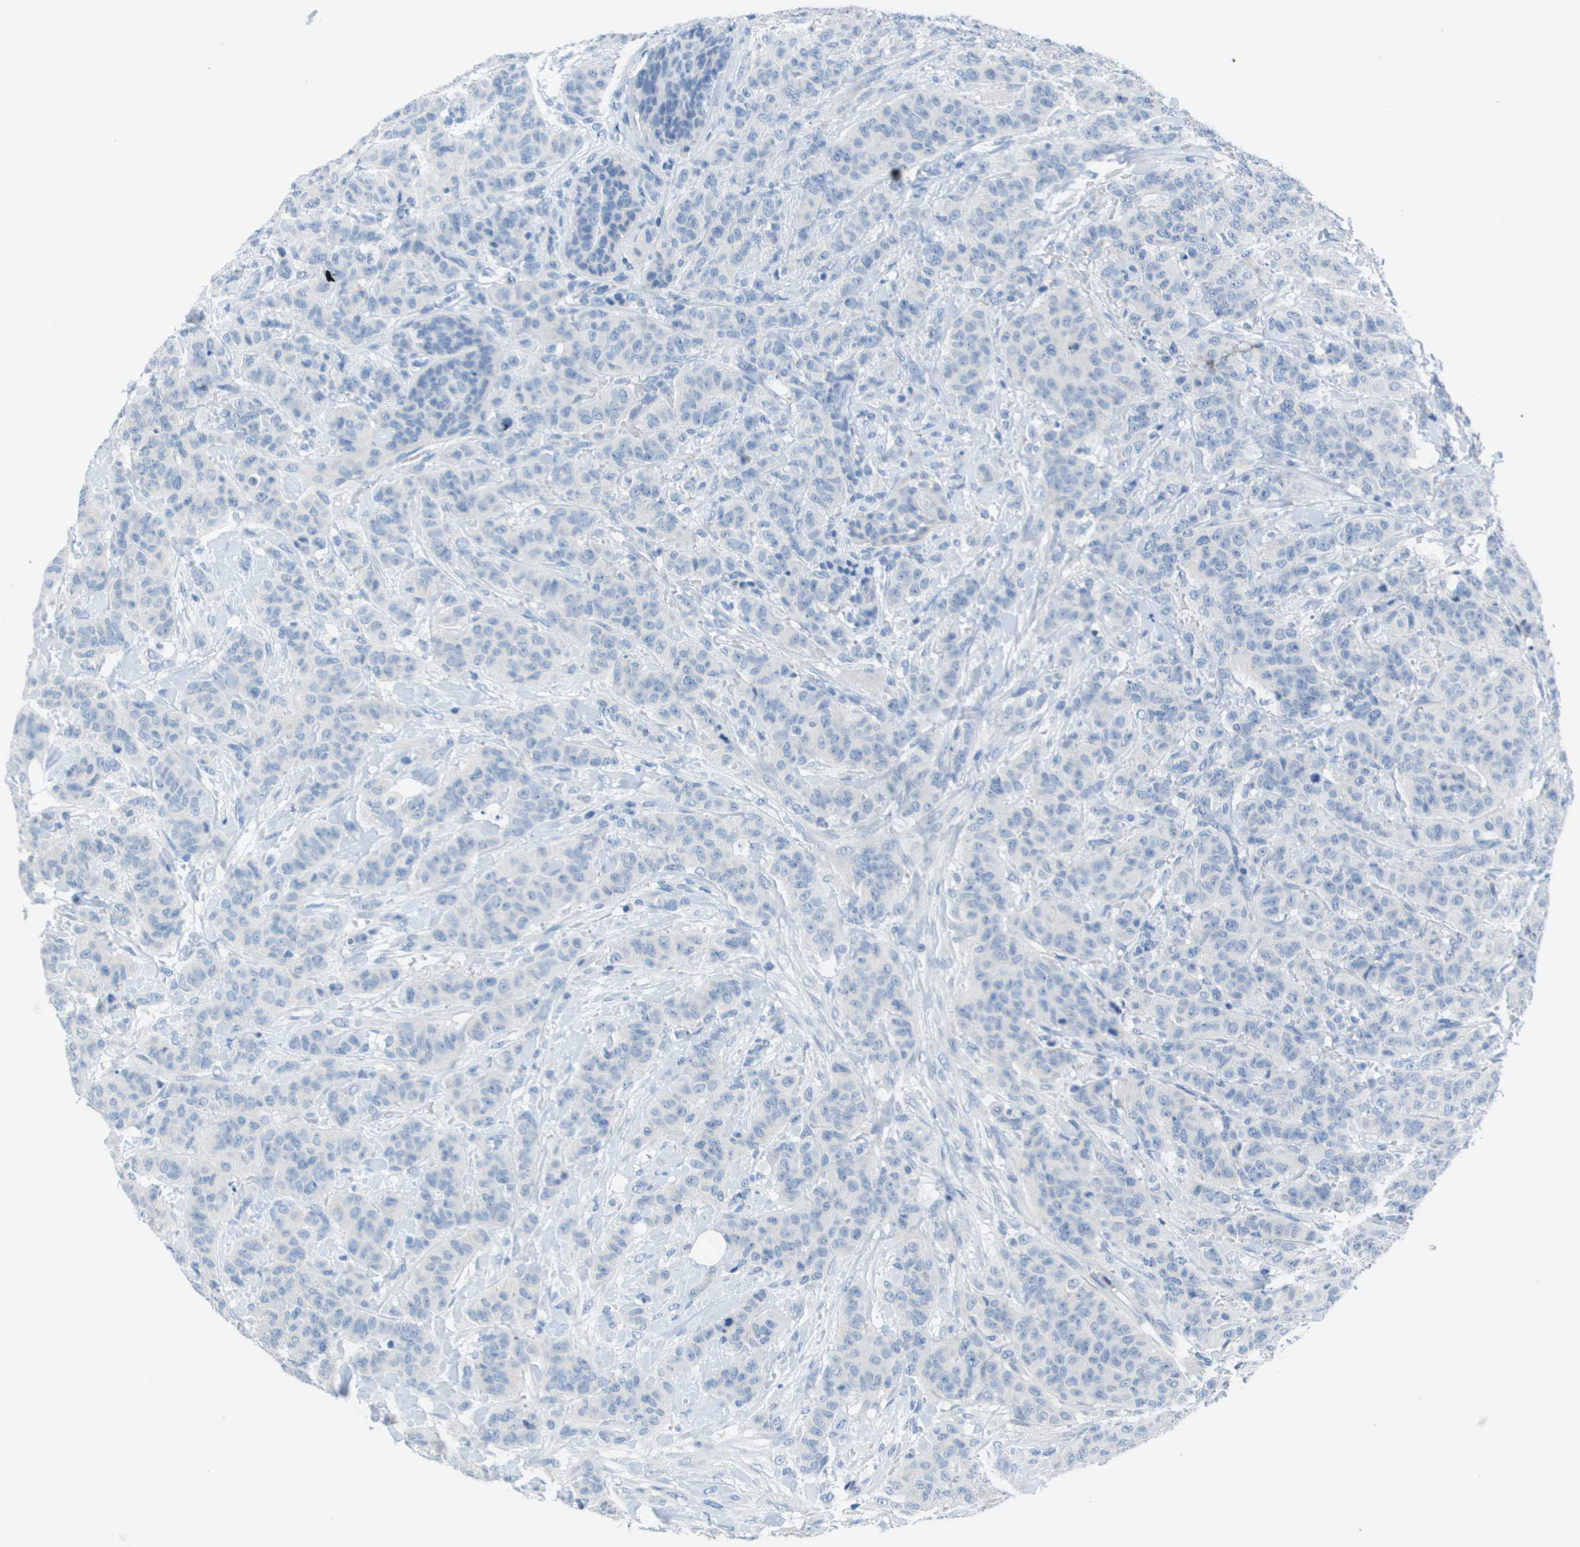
{"staining": {"intensity": "negative", "quantity": "none", "location": "none"}, "tissue": "breast cancer", "cell_type": "Tumor cells", "image_type": "cancer", "snomed": [{"axis": "morphology", "description": "Normal tissue, NOS"}, {"axis": "morphology", "description": "Duct carcinoma"}, {"axis": "topography", "description": "Breast"}], "caption": "The immunohistochemistry histopathology image has no significant staining in tumor cells of breast cancer (intraductal carcinoma) tissue. (Stains: DAB (3,3'-diaminobenzidine) immunohistochemistry (IHC) with hematoxylin counter stain, Microscopy: brightfield microscopy at high magnification).", "gene": "NCS1", "patient": {"sex": "female", "age": 40}}